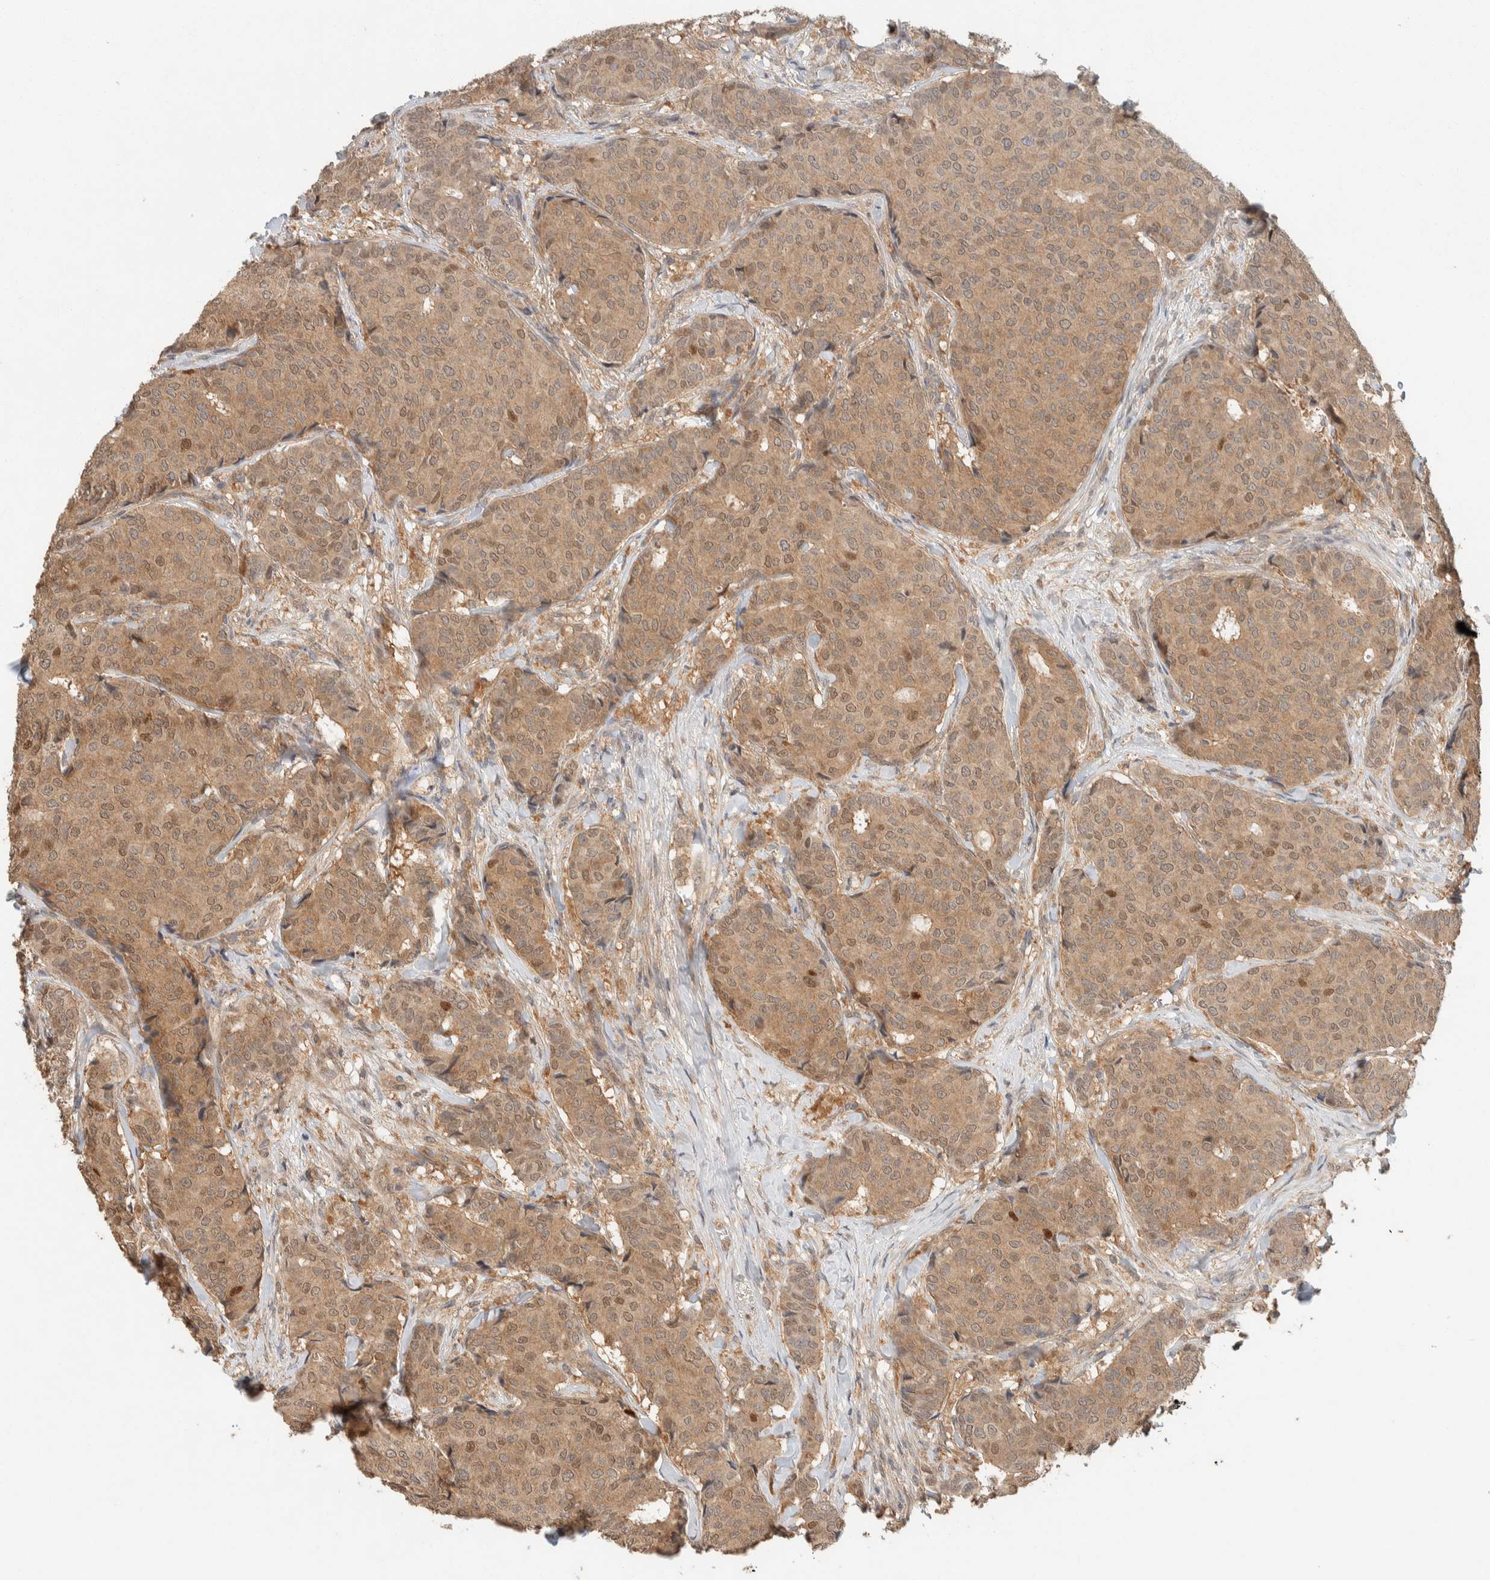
{"staining": {"intensity": "moderate", "quantity": ">75%", "location": "cytoplasmic/membranous,nuclear"}, "tissue": "breast cancer", "cell_type": "Tumor cells", "image_type": "cancer", "snomed": [{"axis": "morphology", "description": "Duct carcinoma"}, {"axis": "topography", "description": "Breast"}], "caption": "IHC photomicrograph of human breast cancer stained for a protein (brown), which demonstrates medium levels of moderate cytoplasmic/membranous and nuclear expression in about >75% of tumor cells.", "gene": "ZNF567", "patient": {"sex": "female", "age": 75}}